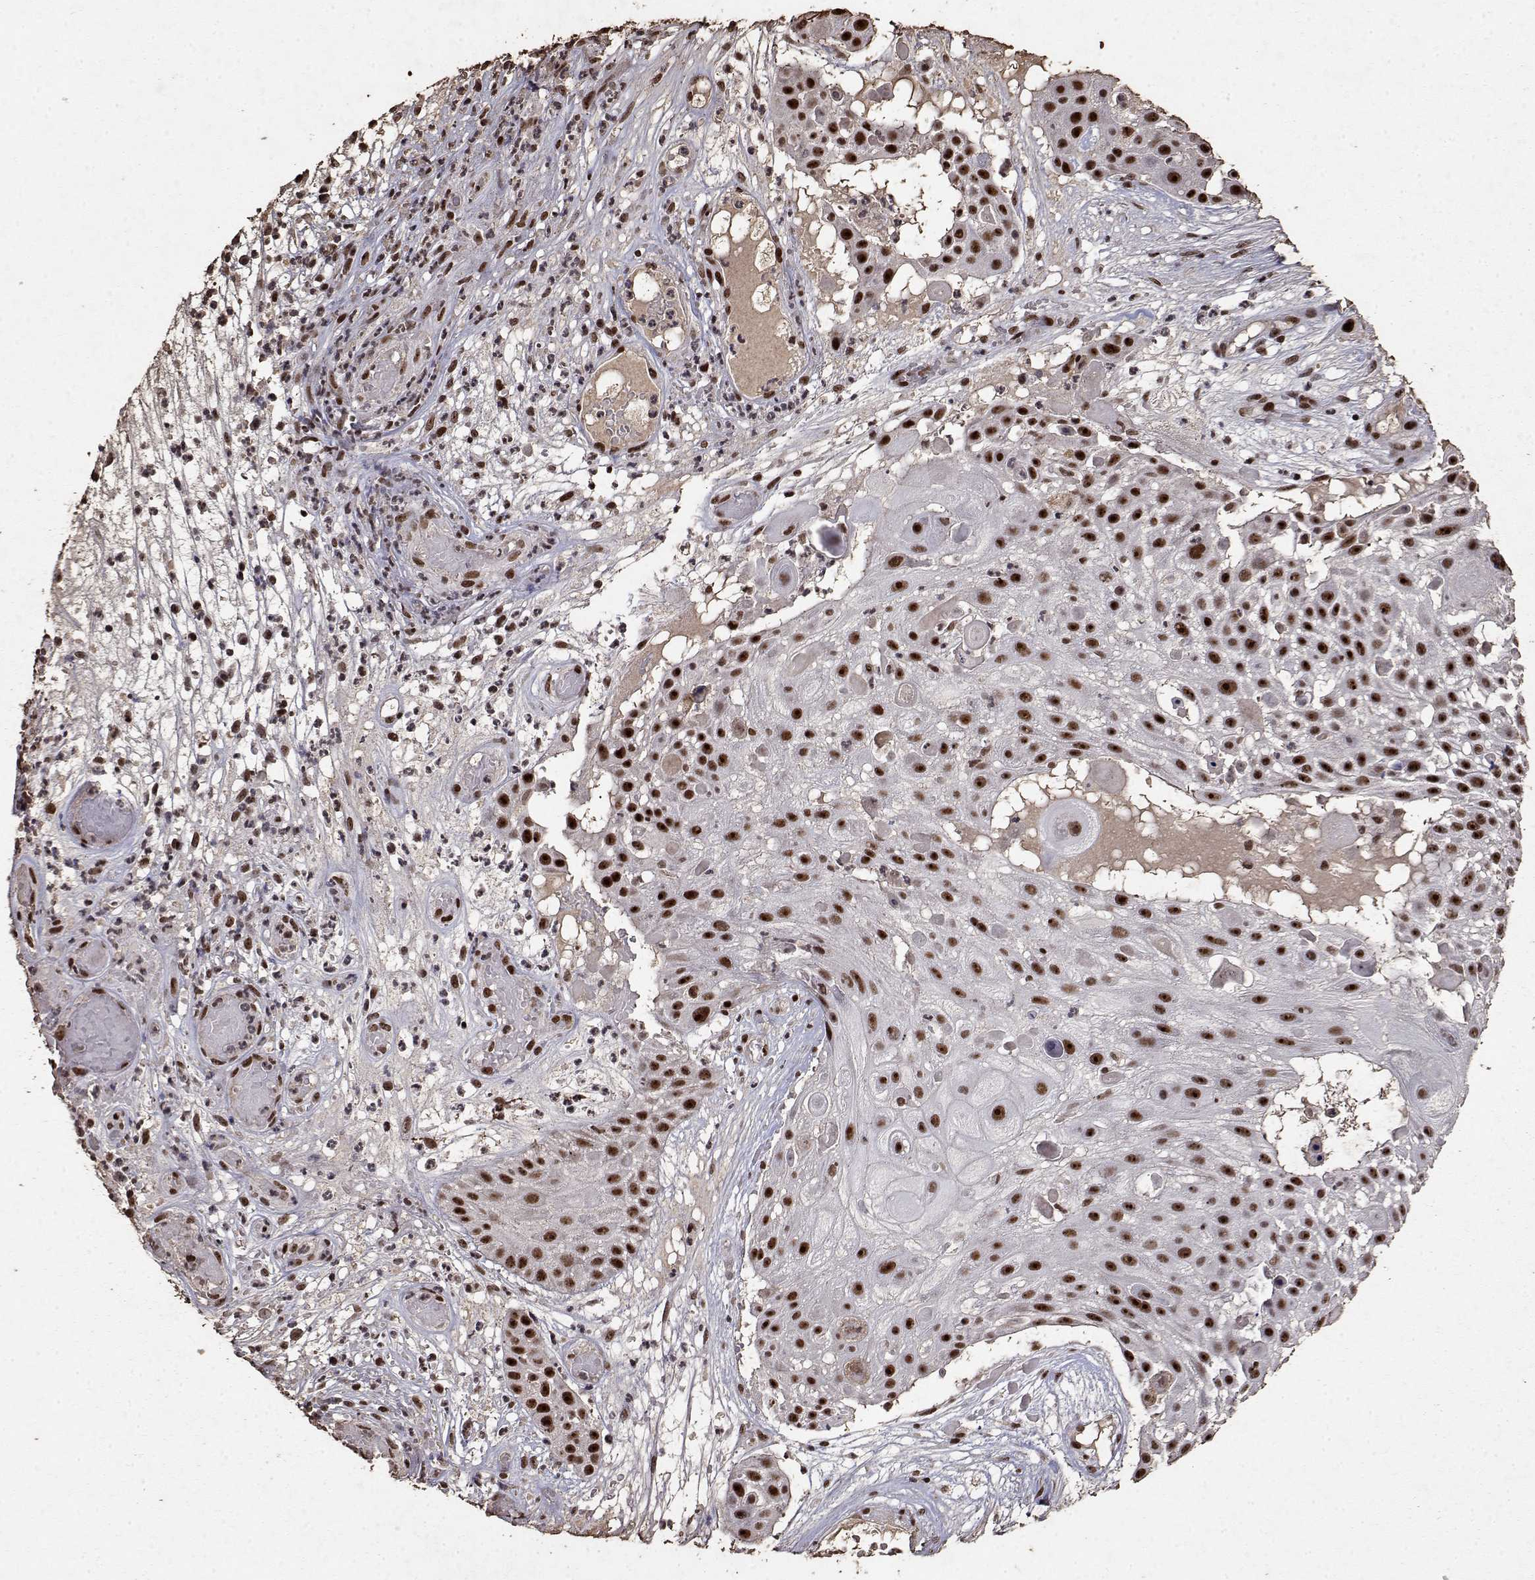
{"staining": {"intensity": "strong", "quantity": ">75%", "location": "nuclear"}, "tissue": "skin cancer", "cell_type": "Tumor cells", "image_type": "cancer", "snomed": [{"axis": "morphology", "description": "Squamous cell carcinoma, NOS"}, {"axis": "topography", "description": "Skin"}], "caption": "Immunohistochemistry micrograph of skin squamous cell carcinoma stained for a protein (brown), which displays high levels of strong nuclear expression in about >75% of tumor cells.", "gene": "TOE1", "patient": {"sex": "female", "age": 86}}